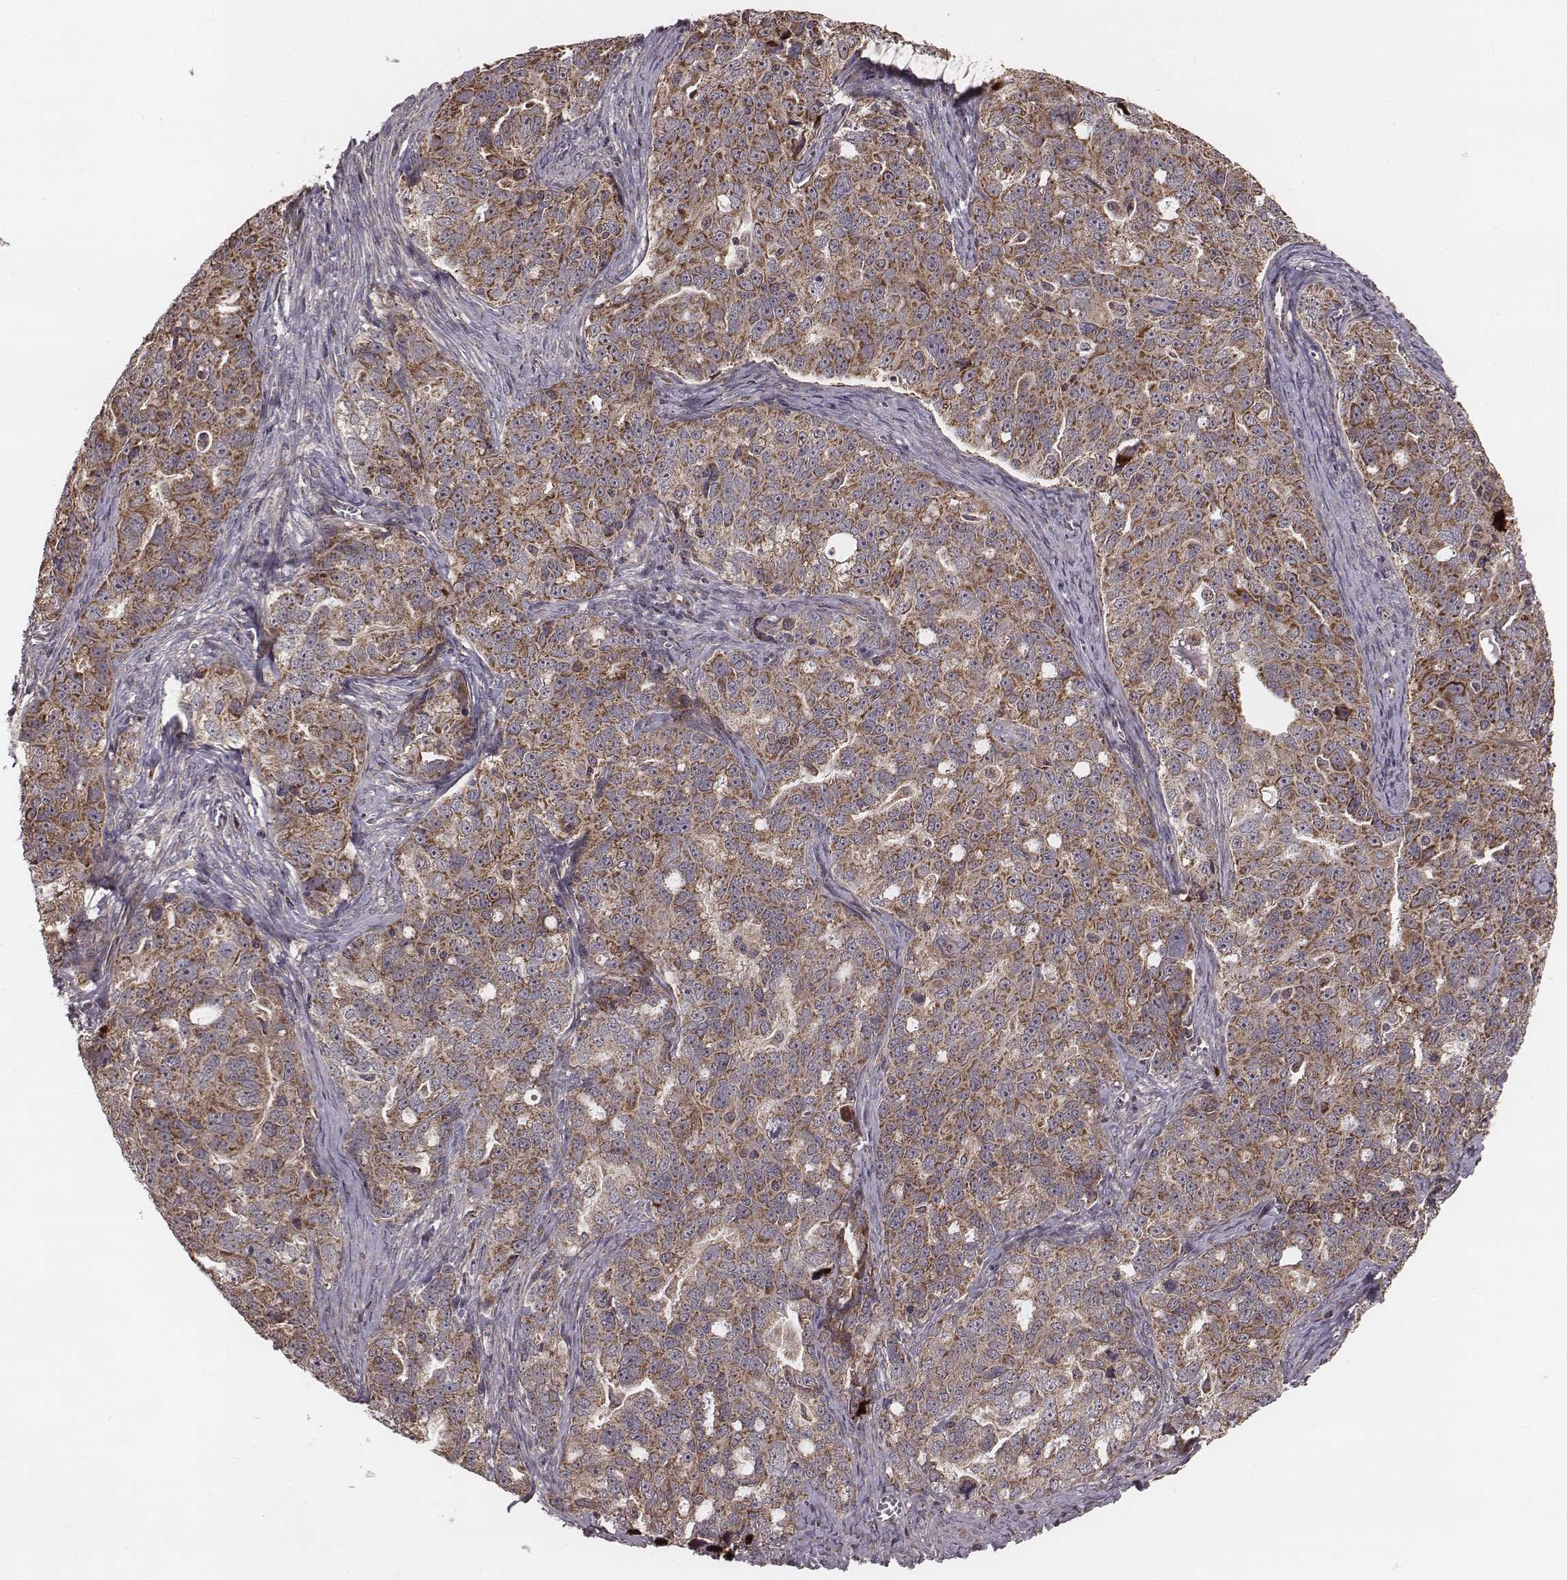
{"staining": {"intensity": "moderate", "quantity": ">75%", "location": "cytoplasmic/membranous"}, "tissue": "ovarian cancer", "cell_type": "Tumor cells", "image_type": "cancer", "snomed": [{"axis": "morphology", "description": "Cystadenocarcinoma, serous, NOS"}, {"axis": "topography", "description": "Ovary"}], "caption": "Ovarian serous cystadenocarcinoma stained for a protein (brown) demonstrates moderate cytoplasmic/membranous positive positivity in about >75% of tumor cells.", "gene": "ZDHHC21", "patient": {"sex": "female", "age": 51}}